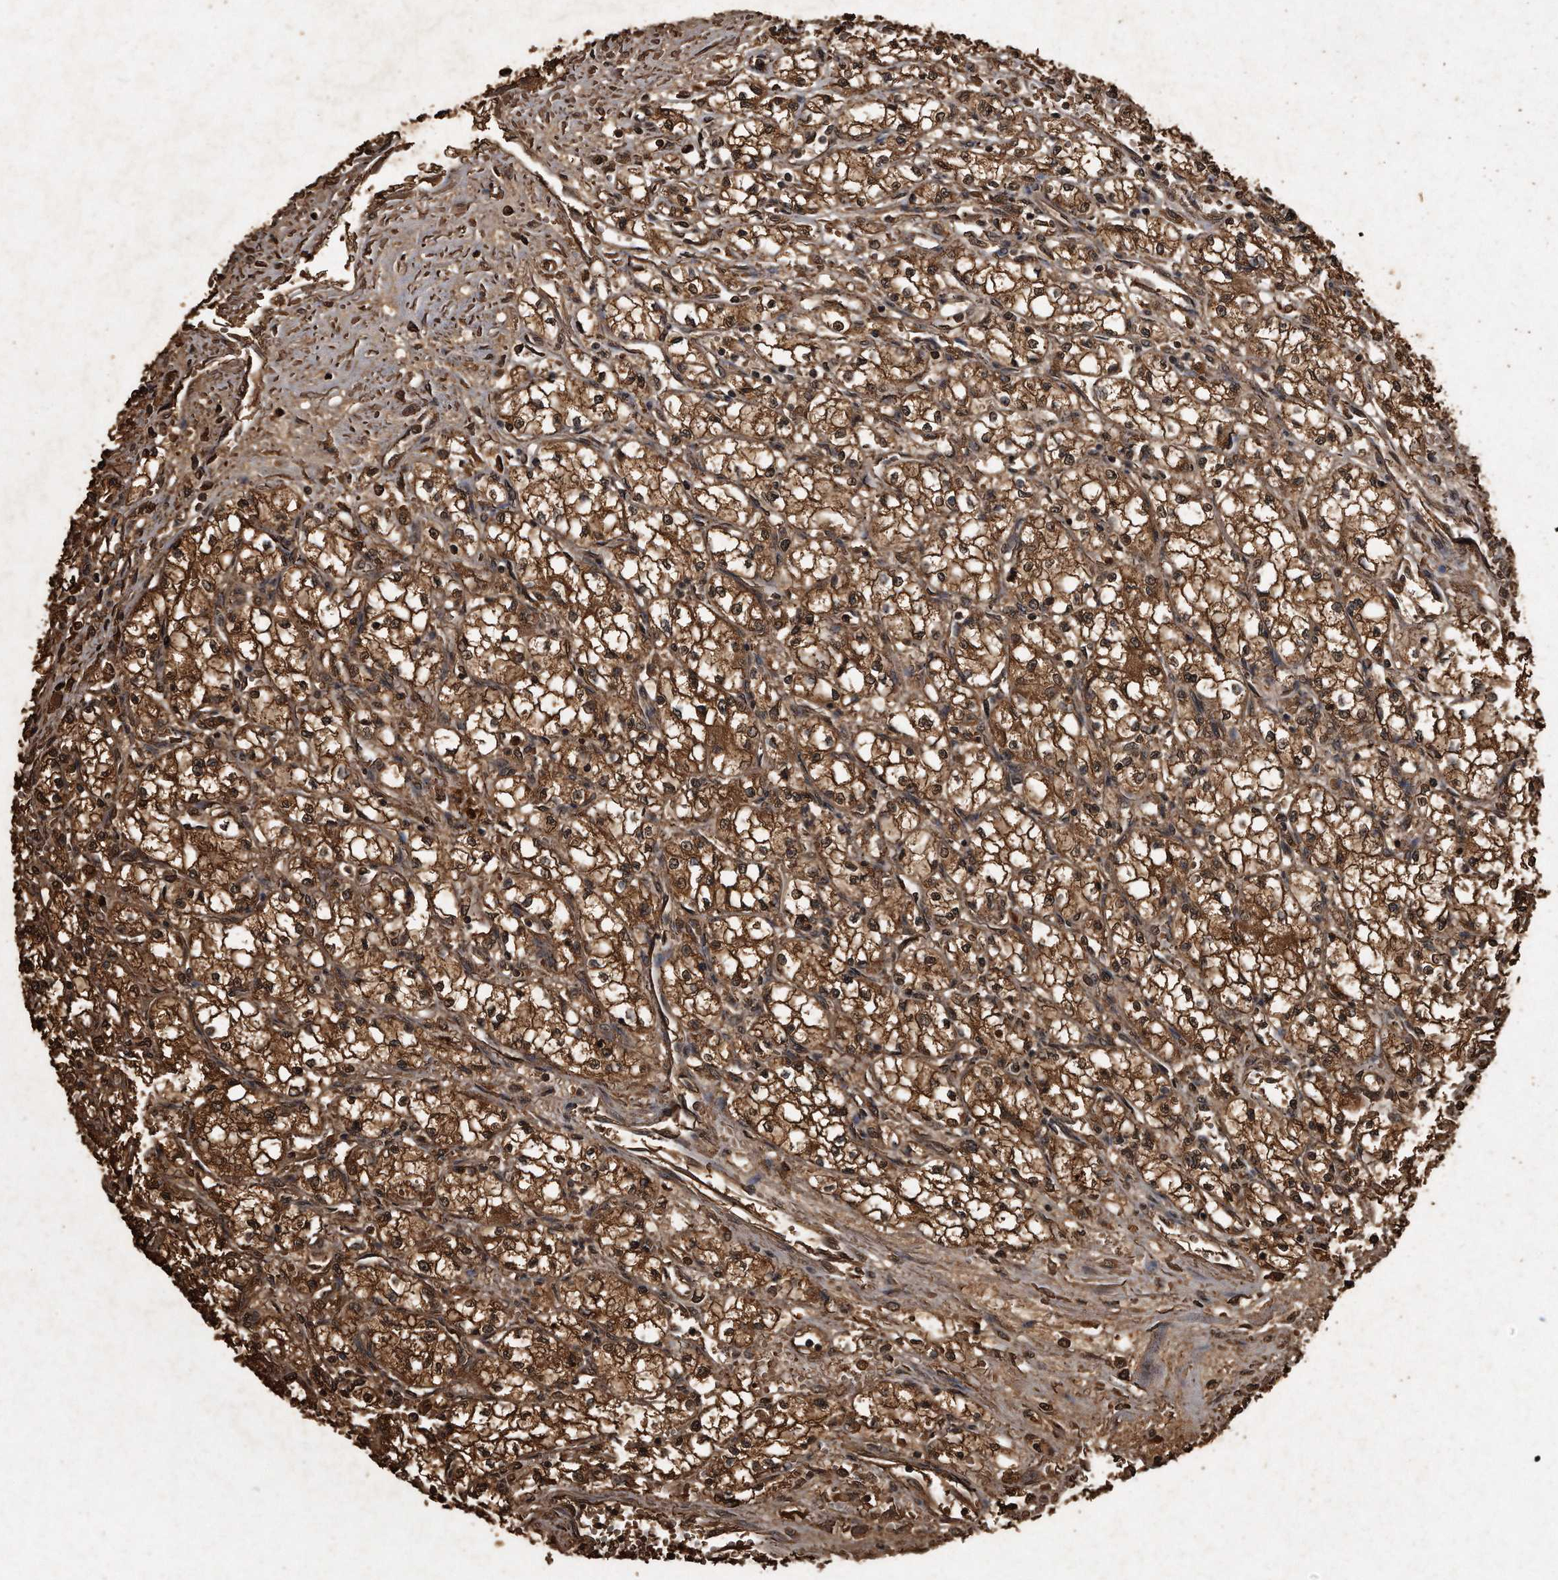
{"staining": {"intensity": "strong", "quantity": ">75%", "location": "cytoplasmic/membranous"}, "tissue": "renal cancer", "cell_type": "Tumor cells", "image_type": "cancer", "snomed": [{"axis": "morphology", "description": "Normal tissue, NOS"}, {"axis": "morphology", "description": "Adenocarcinoma, NOS"}, {"axis": "topography", "description": "Kidney"}], "caption": "Protein analysis of adenocarcinoma (renal) tissue reveals strong cytoplasmic/membranous staining in approximately >75% of tumor cells.", "gene": "CFLAR", "patient": {"sex": "male", "age": 59}}